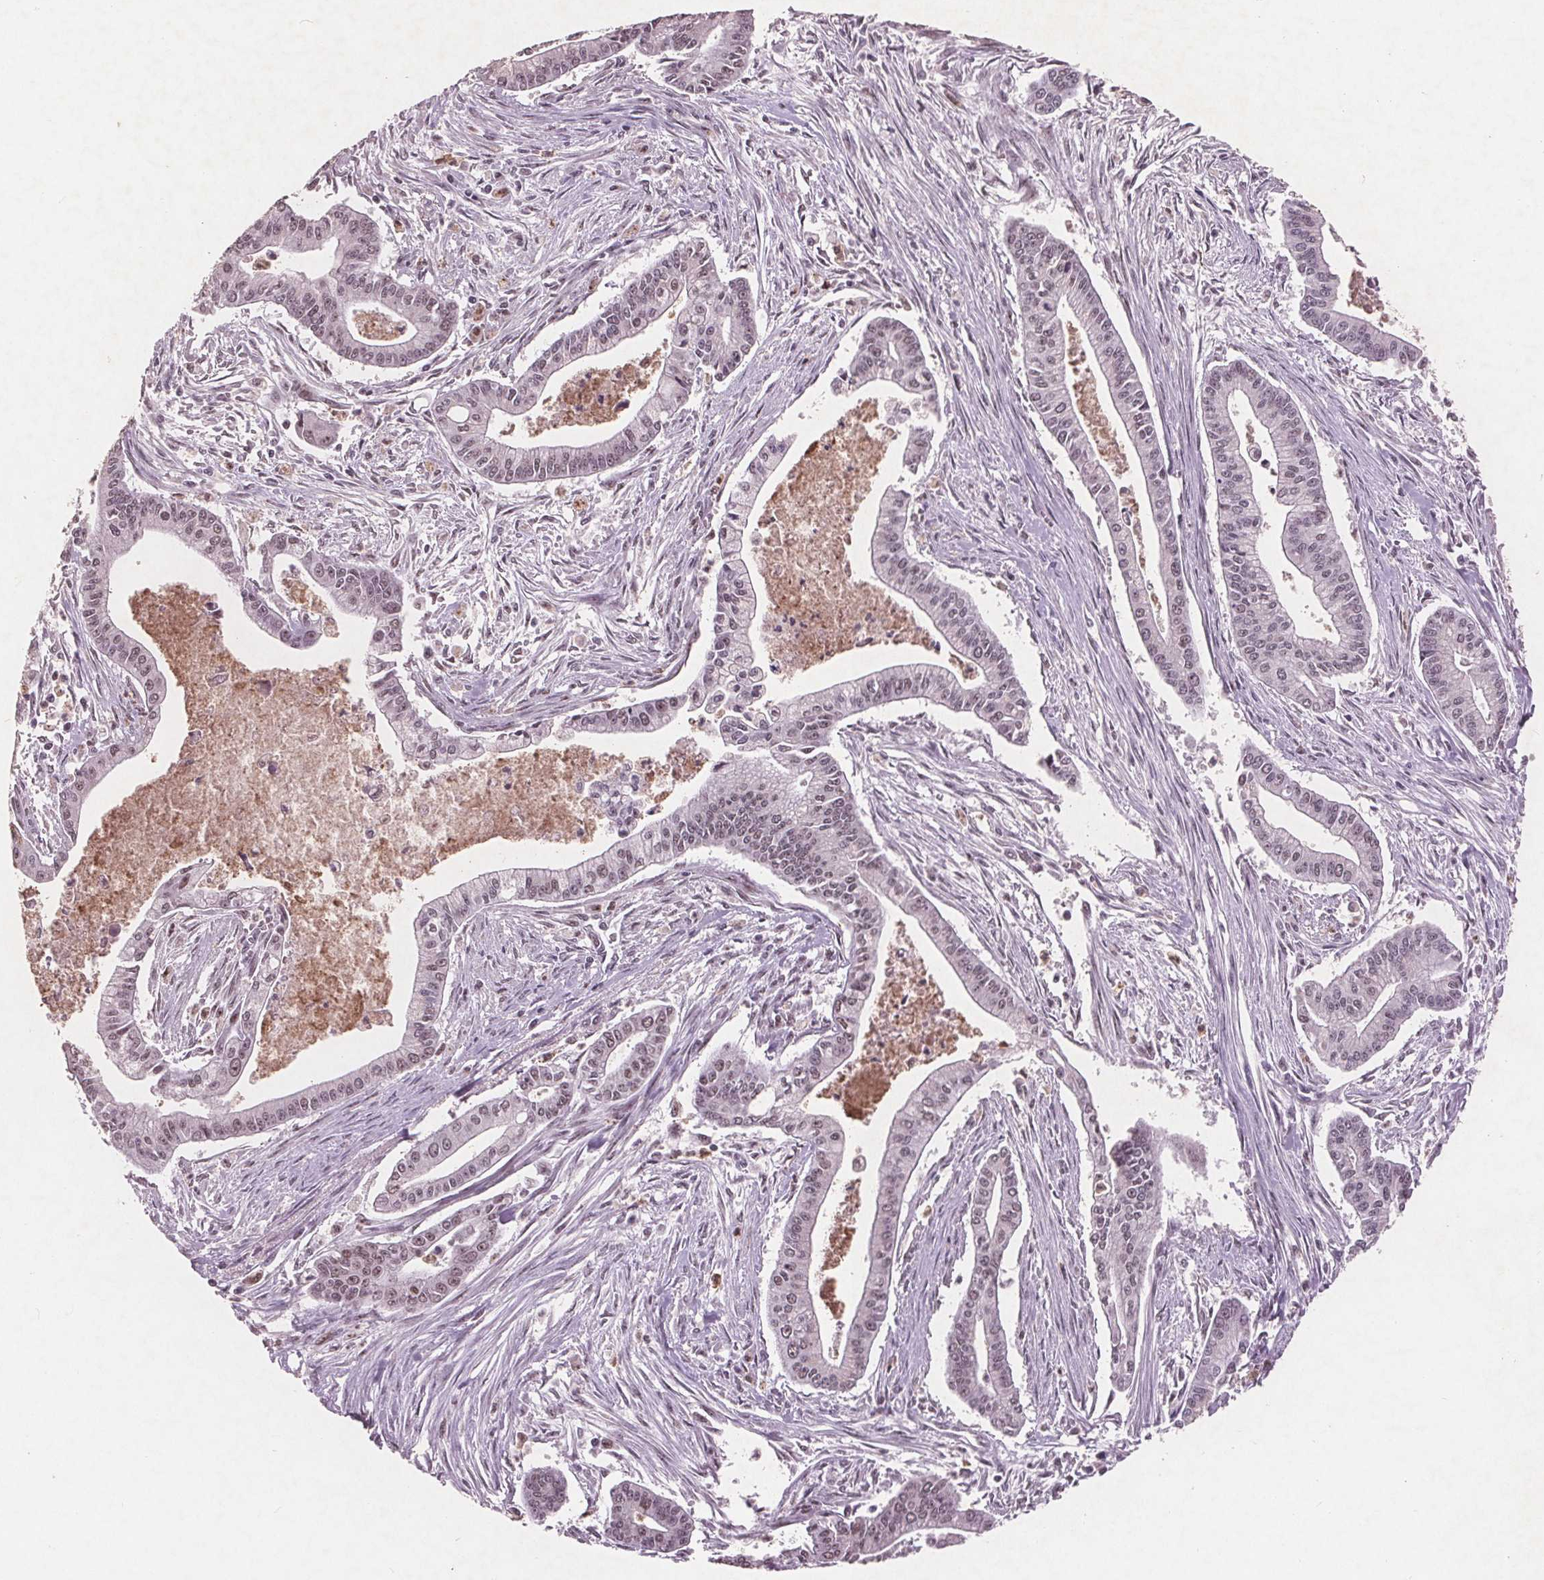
{"staining": {"intensity": "moderate", "quantity": ">75%", "location": "nuclear"}, "tissue": "pancreatic cancer", "cell_type": "Tumor cells", "image_type": "cancer", "snomed": [{"axis": "morphology", "description": "Adenocarcinoma, NOS"}, {"axis": "topography", "description": "Pancreas"}], "caption": "Pancreatic cancer tissue demonstrates moderate nuclear positivity in about >75% of tumor cells Nuclei are stained in blue.", "gene": "RPS6KA2", "patient": {"sex": "female", "age": 65}}